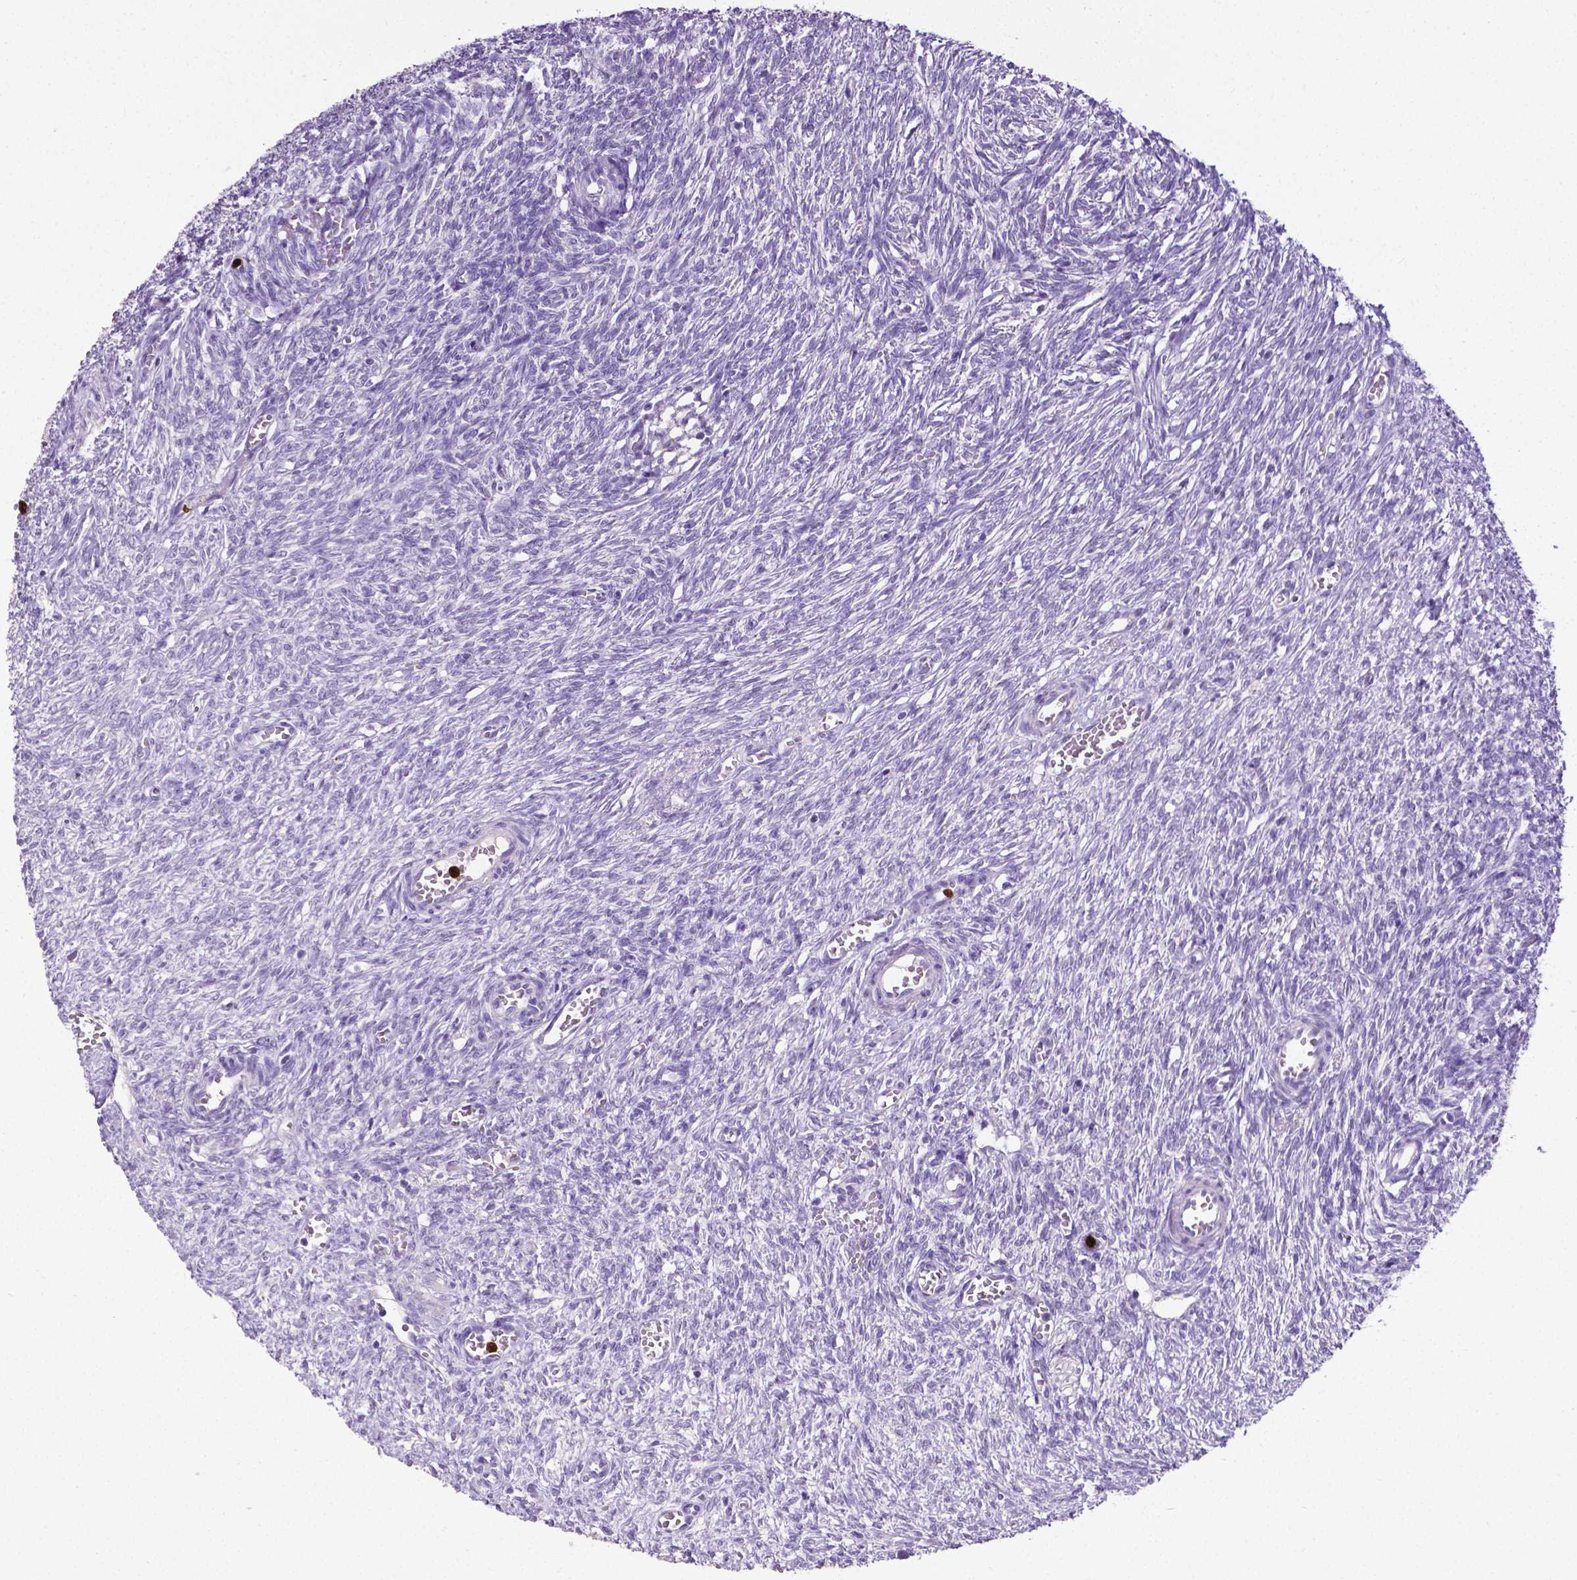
{"staining": {"intensity": "negative", "quantity": "none", "location": "none"}, "tissue": "ovary", "cell_type": "Follicle cells", "image_type": "normal", "snomed": [{"axis": "morphology", "description": "Normal tissue, NOS"}, {"axis": "topography", "description": "Ovary"}], "caption": "This is a micrograph of immunohistochemistry staining of benign ovary, which shows no positivity in follicle cells. Brightfield microscopy of immunohistochemistry stained with DAB (3,3'-diaminobenzidine) (brown) and hematoxylin (blue), captured at high magnification.", "gene": "MMP9", "patient": {"sex": "female", "age": 46}}